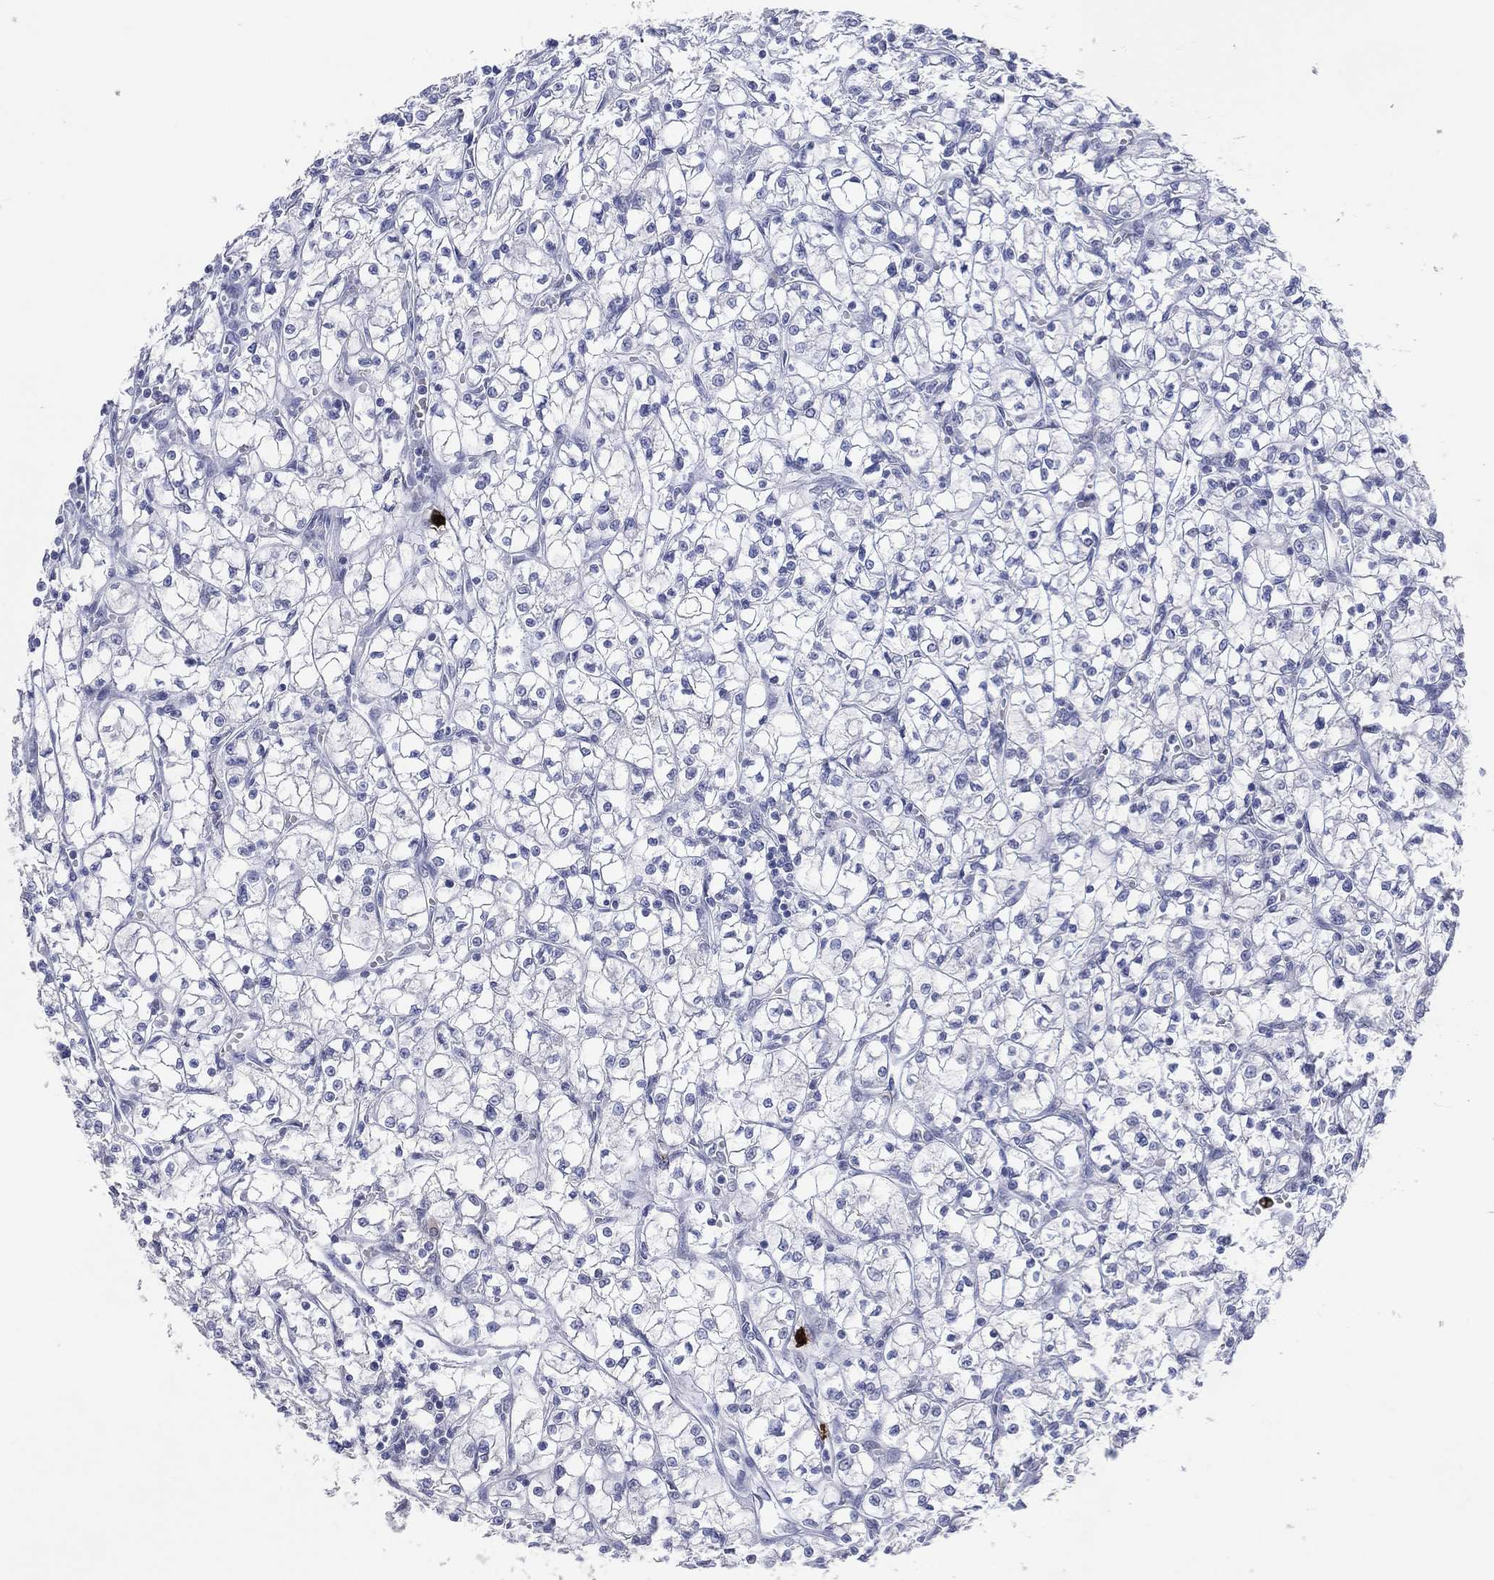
{"staining": {"intensity": "negative", "quantity": "none", "location": "none"}, "tissue": "renal cancer", "cell_type": "Tumor cells", "image_type": "cancer", "snomed": [{"axis": "morphology", "description": "Adenocarcinoma, NOS"}, {"axis": "topography", "description": "Kidney"}], "caption": "The histopathology image shows no staining of tumor cells in renal adenocarcinoma.", "gene": "CFAP58", "patient": {"sex": "female", "age": 64}}